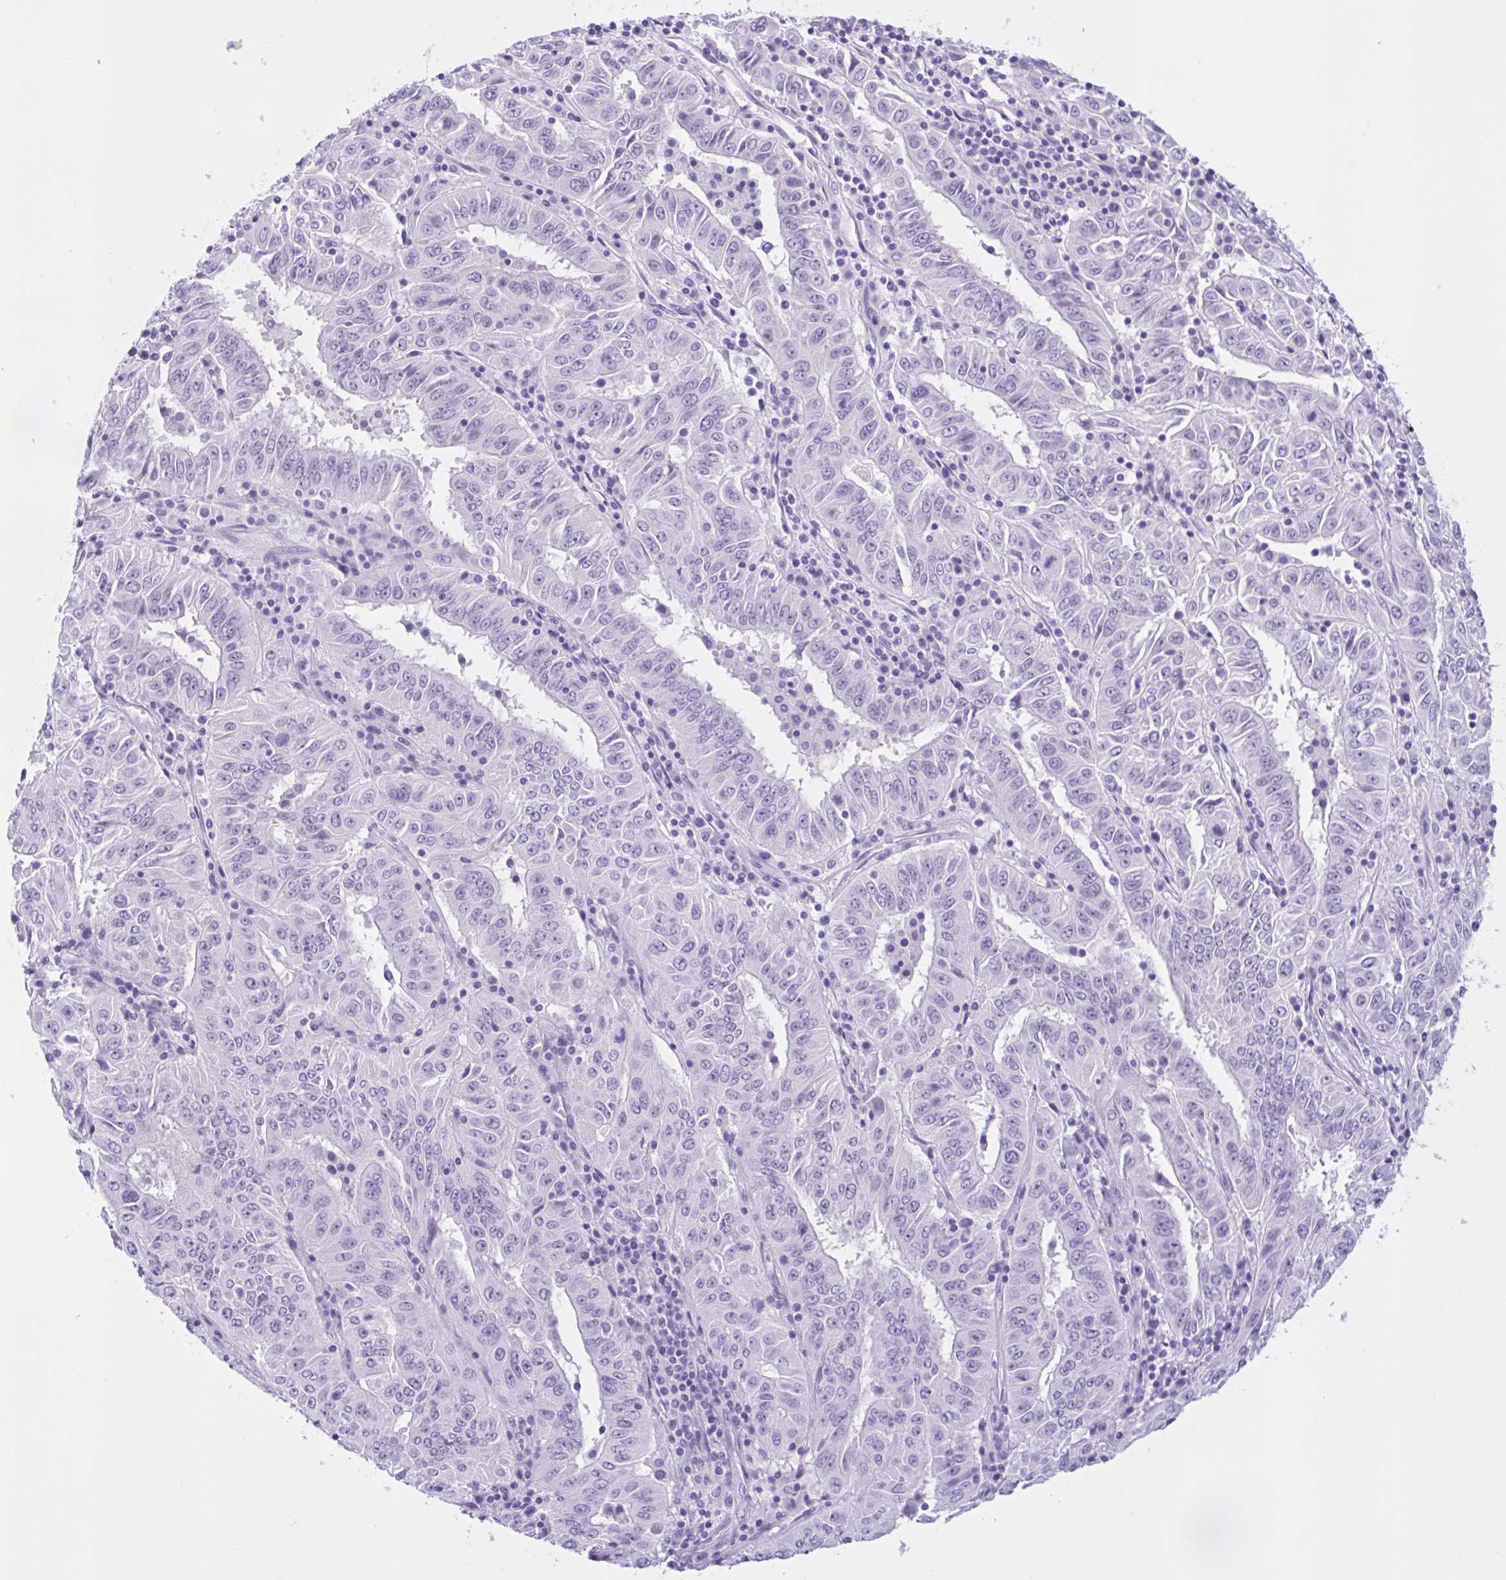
{"staining": {"intensity": "negative", "quantity": "none", "location": "none"}, "tissue": "pancreatic cancer", "cell_type": "Tumor cells", "image_type": "cancer", "snomed": [{"axis": "morphology", "description": "Adenocarcinoma, NOS"}, {"axis": "topography", "description": "Pancreas"}], "caption": "Human pancreatic cancer stained for a protein using immunohistochemistry demonstrates no expression in tumor cells.", "gene": "ZNF319", "patient": {"sex": "male", "age": 63}}